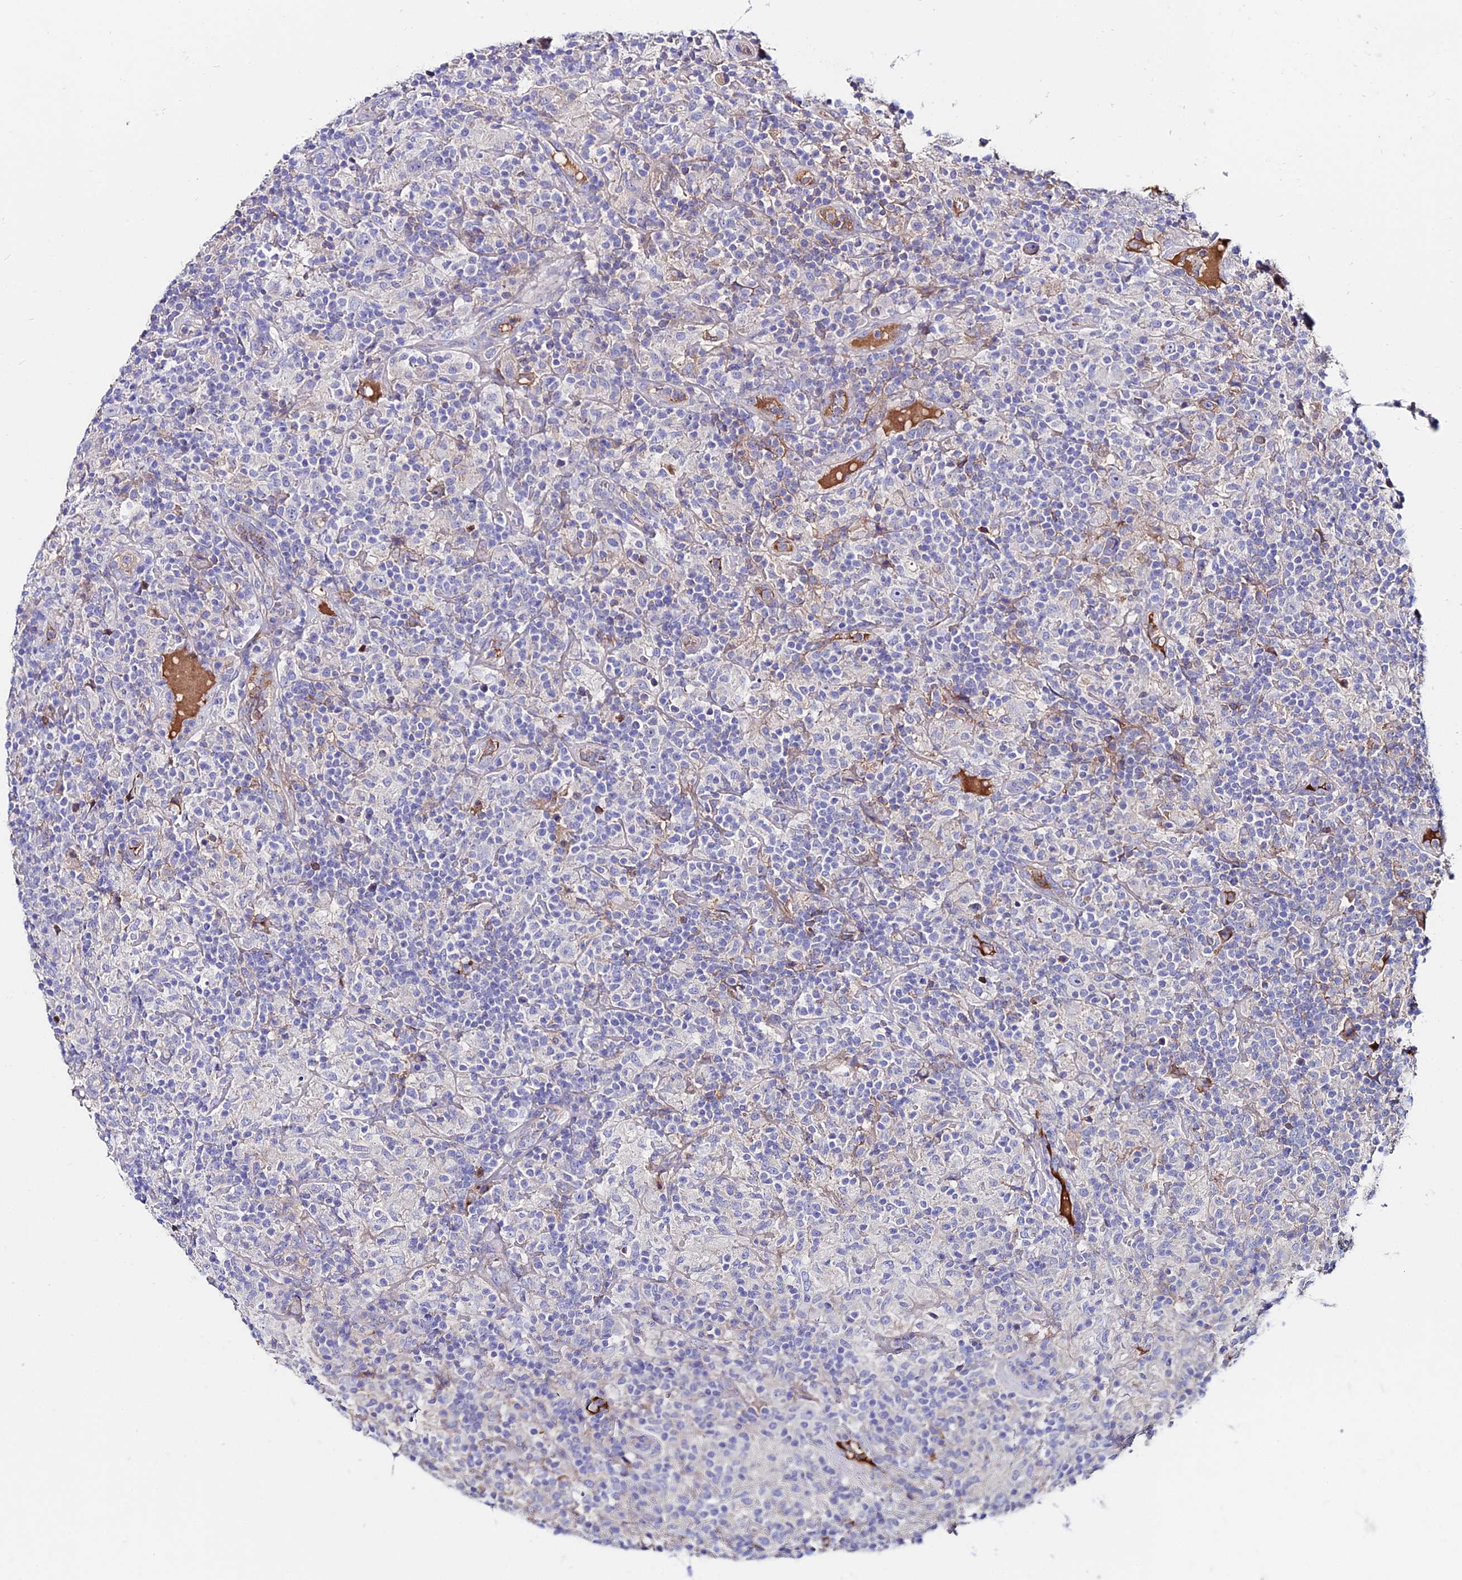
{"staining": {"intensity": "negative", "quantity": "none", "location": "none"}, "tissue": "lymphoma", "cell_type": "Tumor cells", "image_type": "cancer", "snomed": [{"axis": "morphology", "description": "Hodgkin's disease, NOS"}, {"axis": "topography", "description": "Lymph node"}], "caption": "Immunohistochemistry (IHC) of human lymphoma displays no staining in tumor cells. The staining was performed using DAB to visualize the protein expression in brown, while the nuclei were stained in blue with hematoxylin (Magnification: 20x).", "gene": "SLC25A16", "patient": {"sex": "male", "age": 70}}